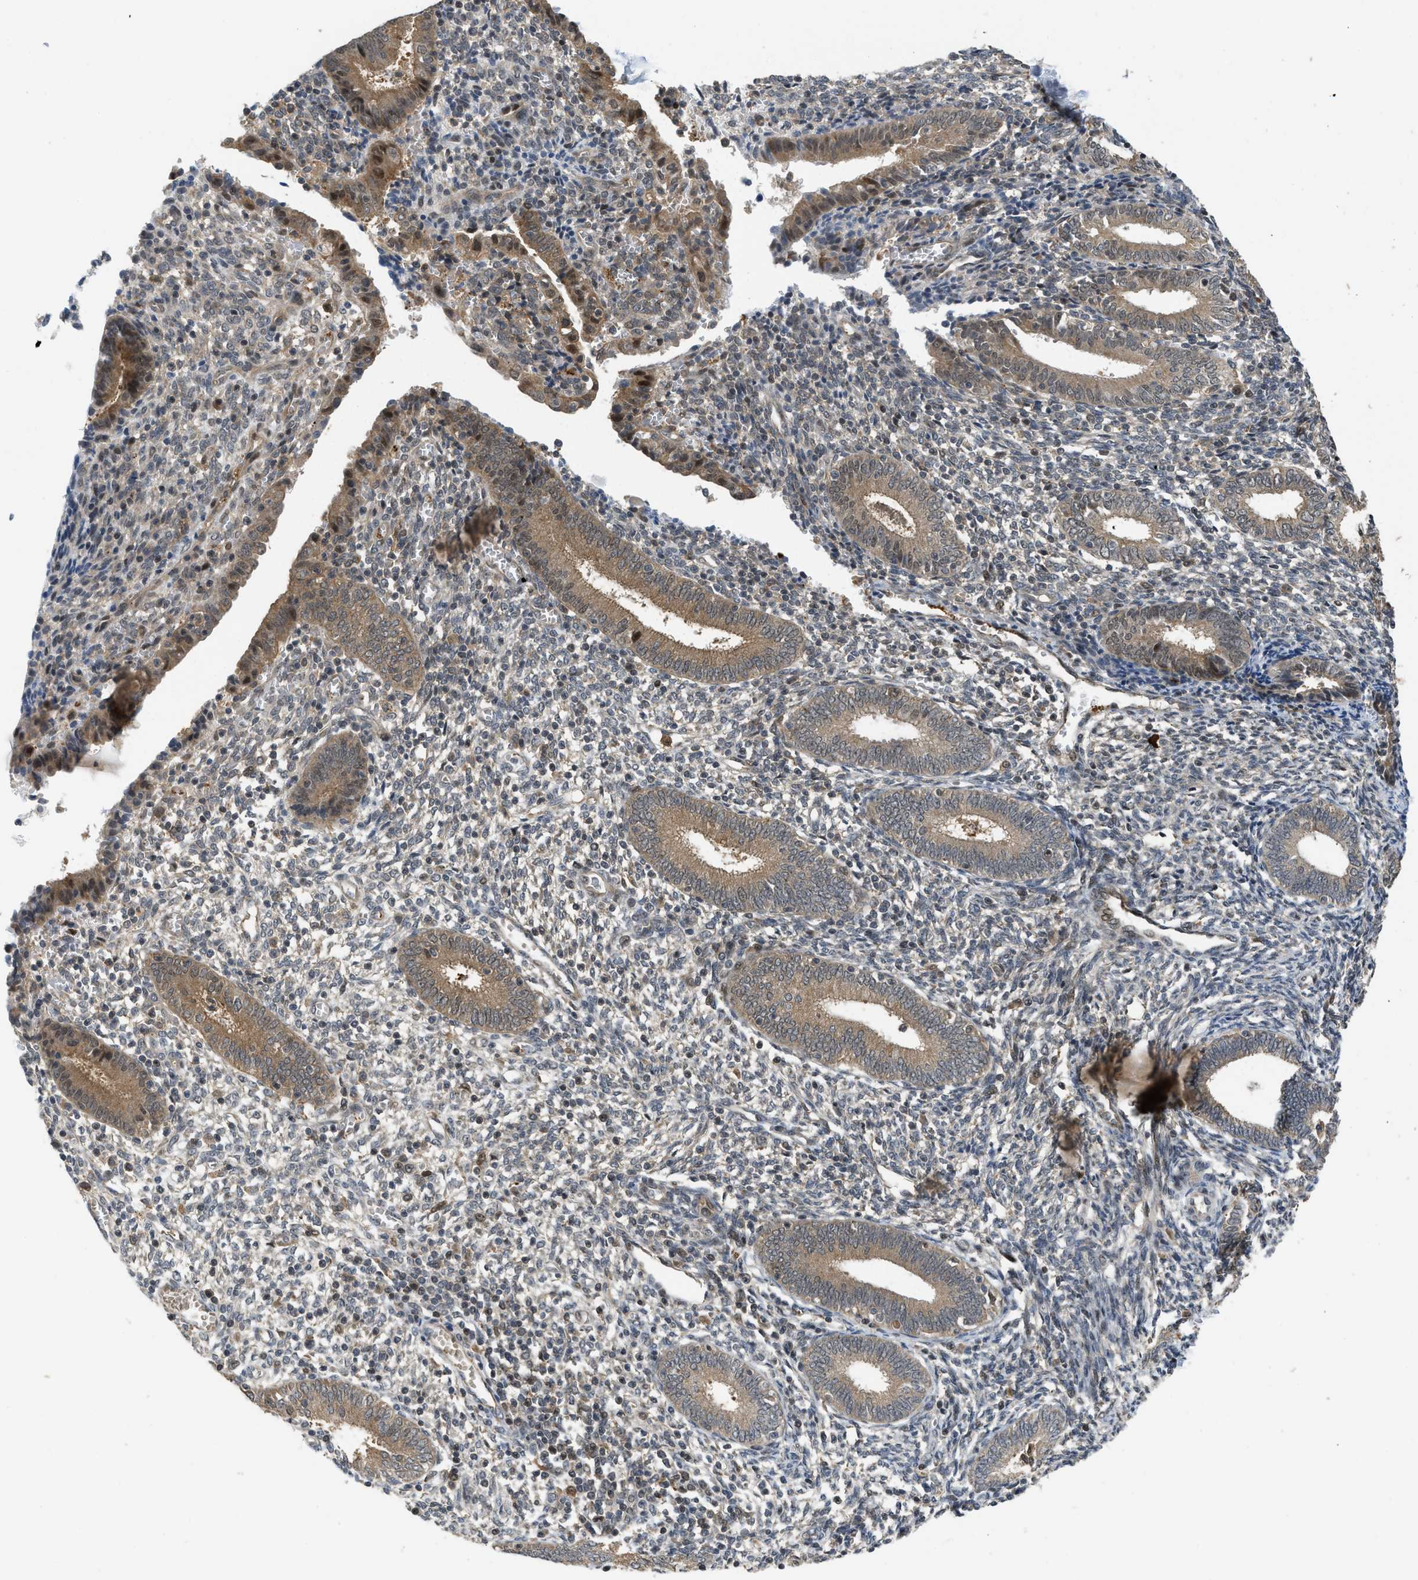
{"staining": {"intensity": "negative", "quantity": "none", "location": "none"}, "tissue": "endometrium", "cell_type": "Cells in endometrial stroma", "image_type": "normal", "snomed": [{"axis": "morphology", "description": "Normal tissue, NOS"}, {"axis": "topography", "description": "Endometrium"}], "caption": "High power microscopy image of an immunohistochemistry image of normal endometrium, revealing no significant expression in cells in endometrial stroma. (DAB immunohistochemistry, high magnification).", "gene": "DNAJC28", "patient": {"sex": "female", "age": 41}}